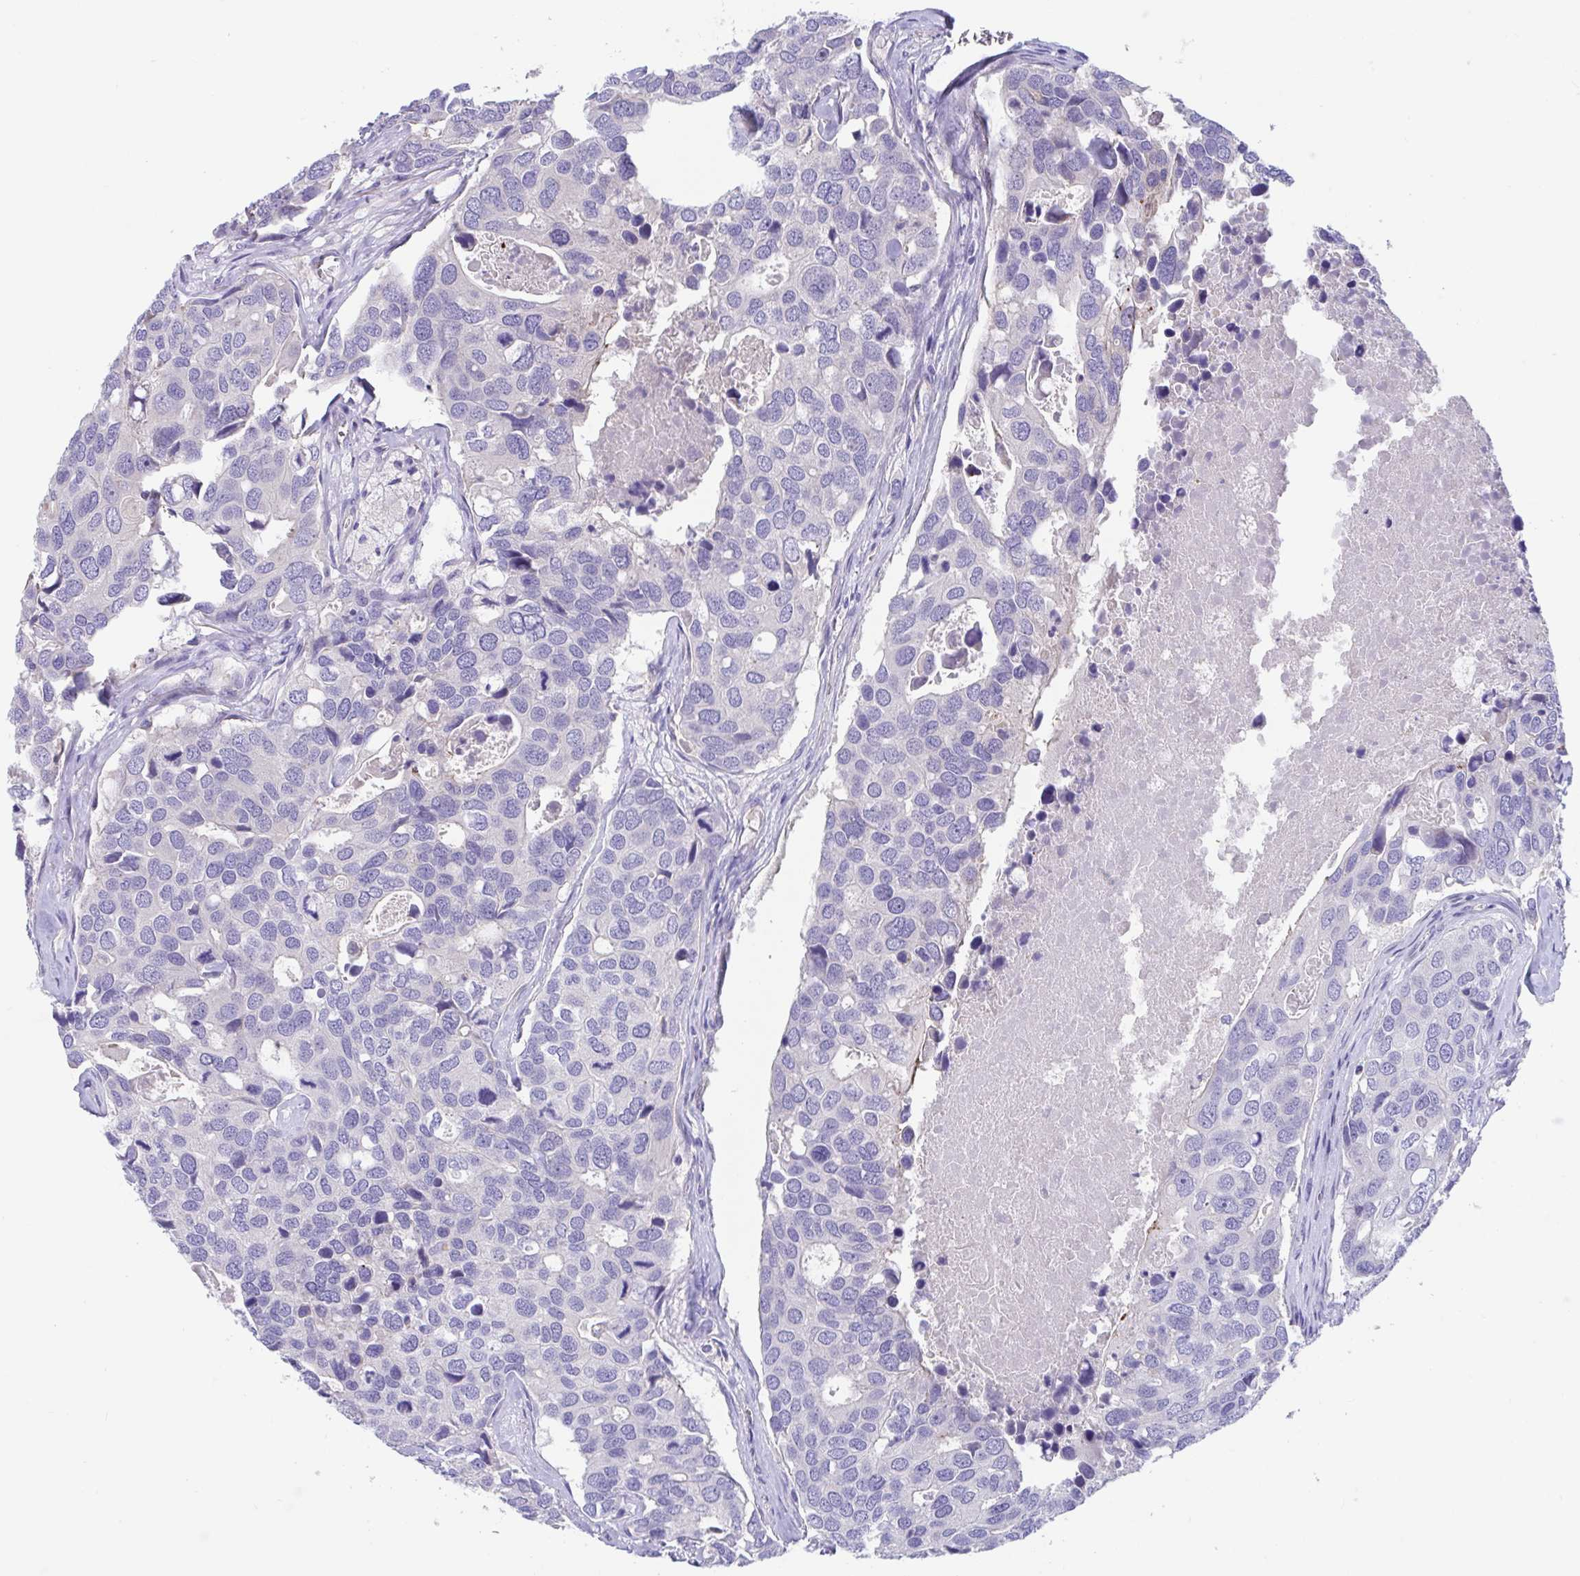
{"staining": {"intensity": "negative", "quantity": "none", "location": "none"}, "tissue": "breast cancer", "cell_type": "Tumor cells", "image_type": "cancer", "snomed": [{"axis": "morphology", "description": "Duct carcinoma"}, {"axis": "topography", "description": "Breast"}], "caption": "IHC photomicrograph of neoplastic tissue: breast cancer stained with DAB (3,3'-diaminobenzidine) displays no significant protein staining in tumor cells.", "gene": "TTC30B", "patient": {"sex": "female", "age": 83}}